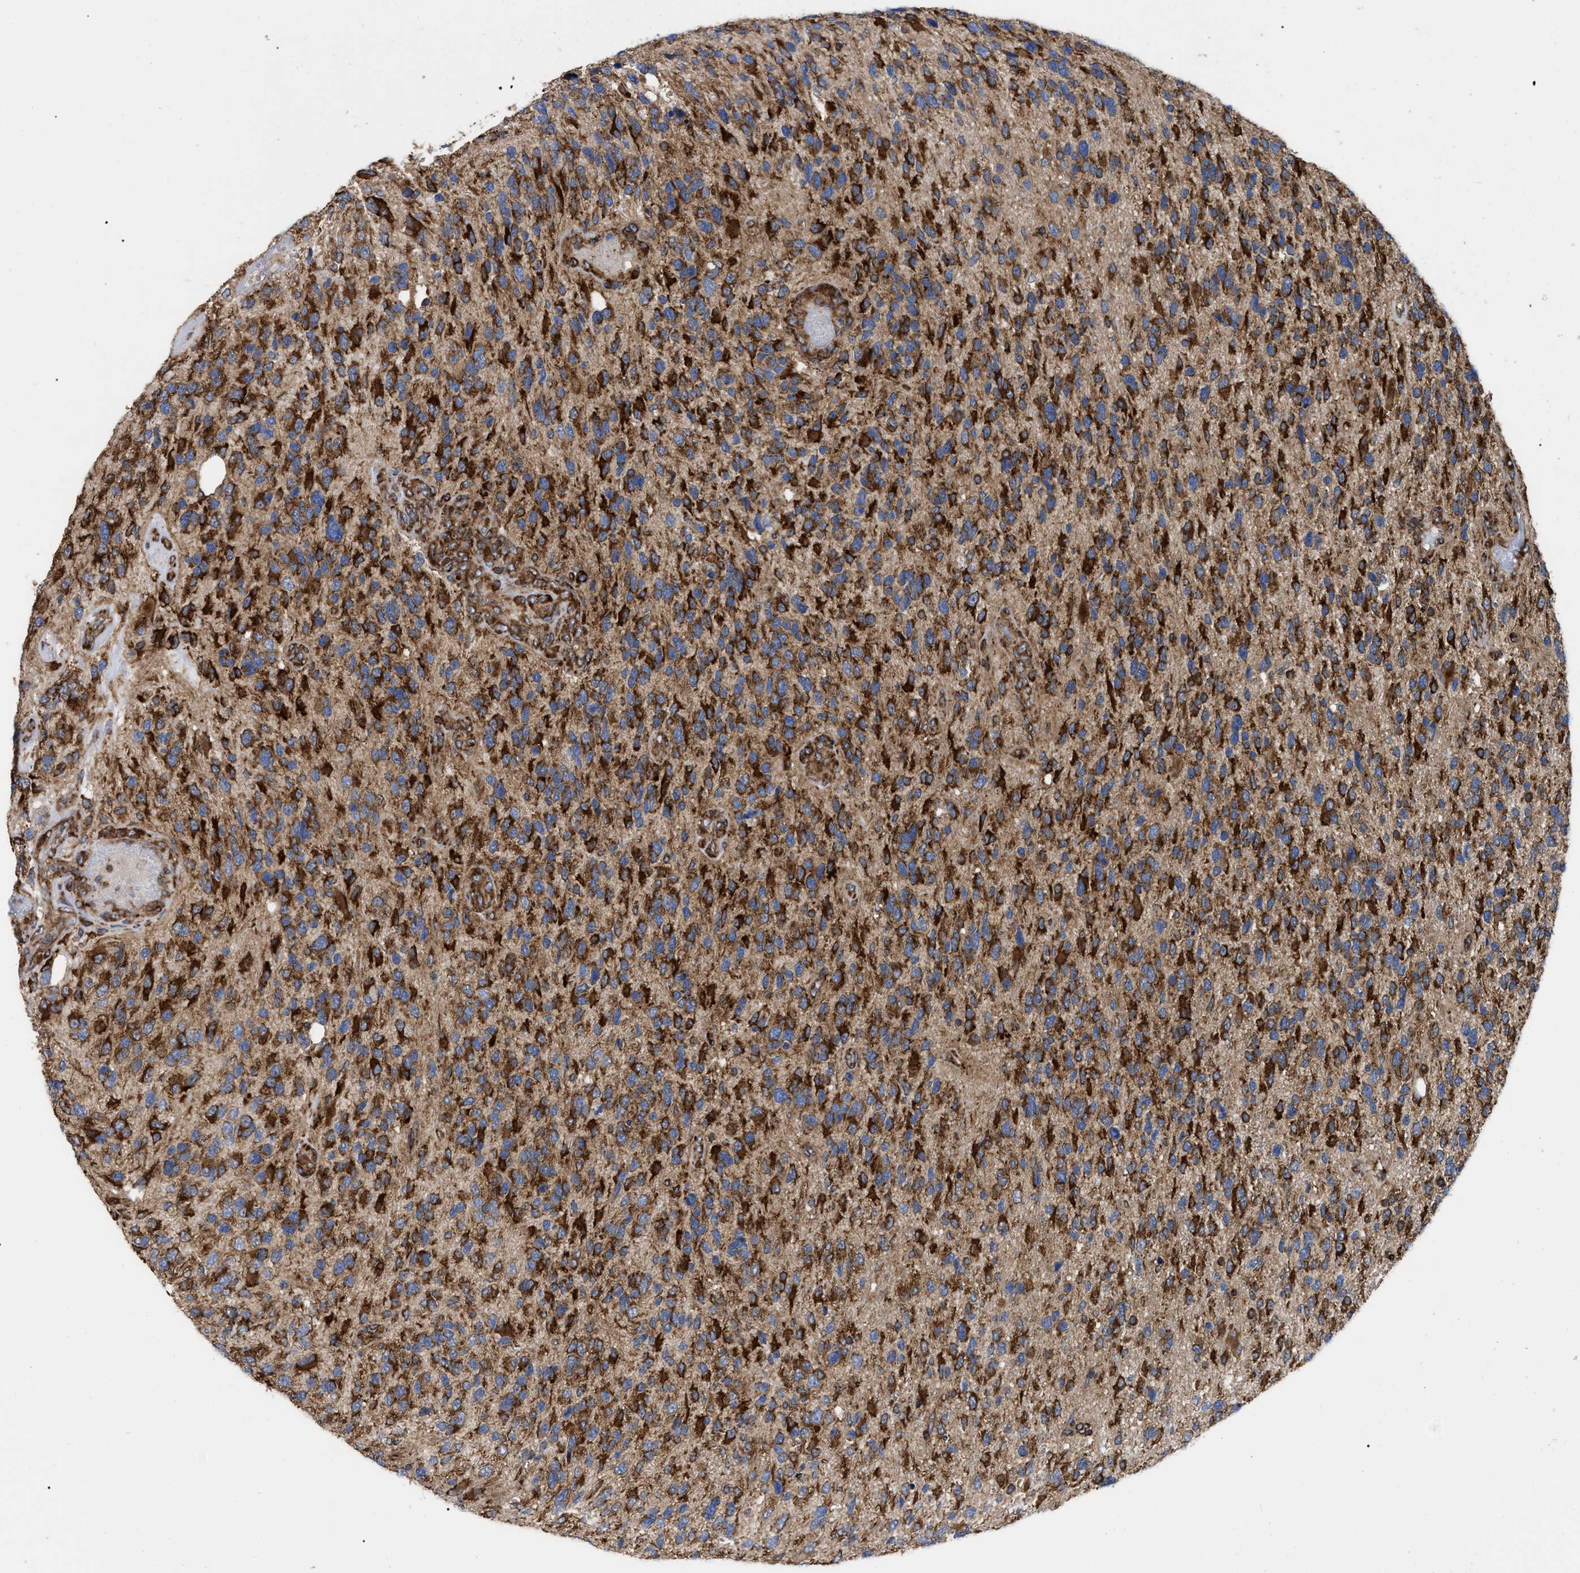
{"staining": {"intensity": "strong", "quantity": ">75%", "location": "cytoplasmic/membranous"}, "tissue": "glioma", "cell_type": "Tumor cells", "image_type": "cancer", "snomed": [{"axis": "morphology", "description": "Glioma, malignant, High grade"}, {"axis": "topography", "description": "Brain"}], "caption": "IHC micrograph of malignant glioma (high-grade) stained for a protein (brown), which shows high levels of strong cytoplasmic/membranous staining in about >75% of tumor cells.", "gene": "FAM120A", "patient": {"sex": "female", "age": 58}}